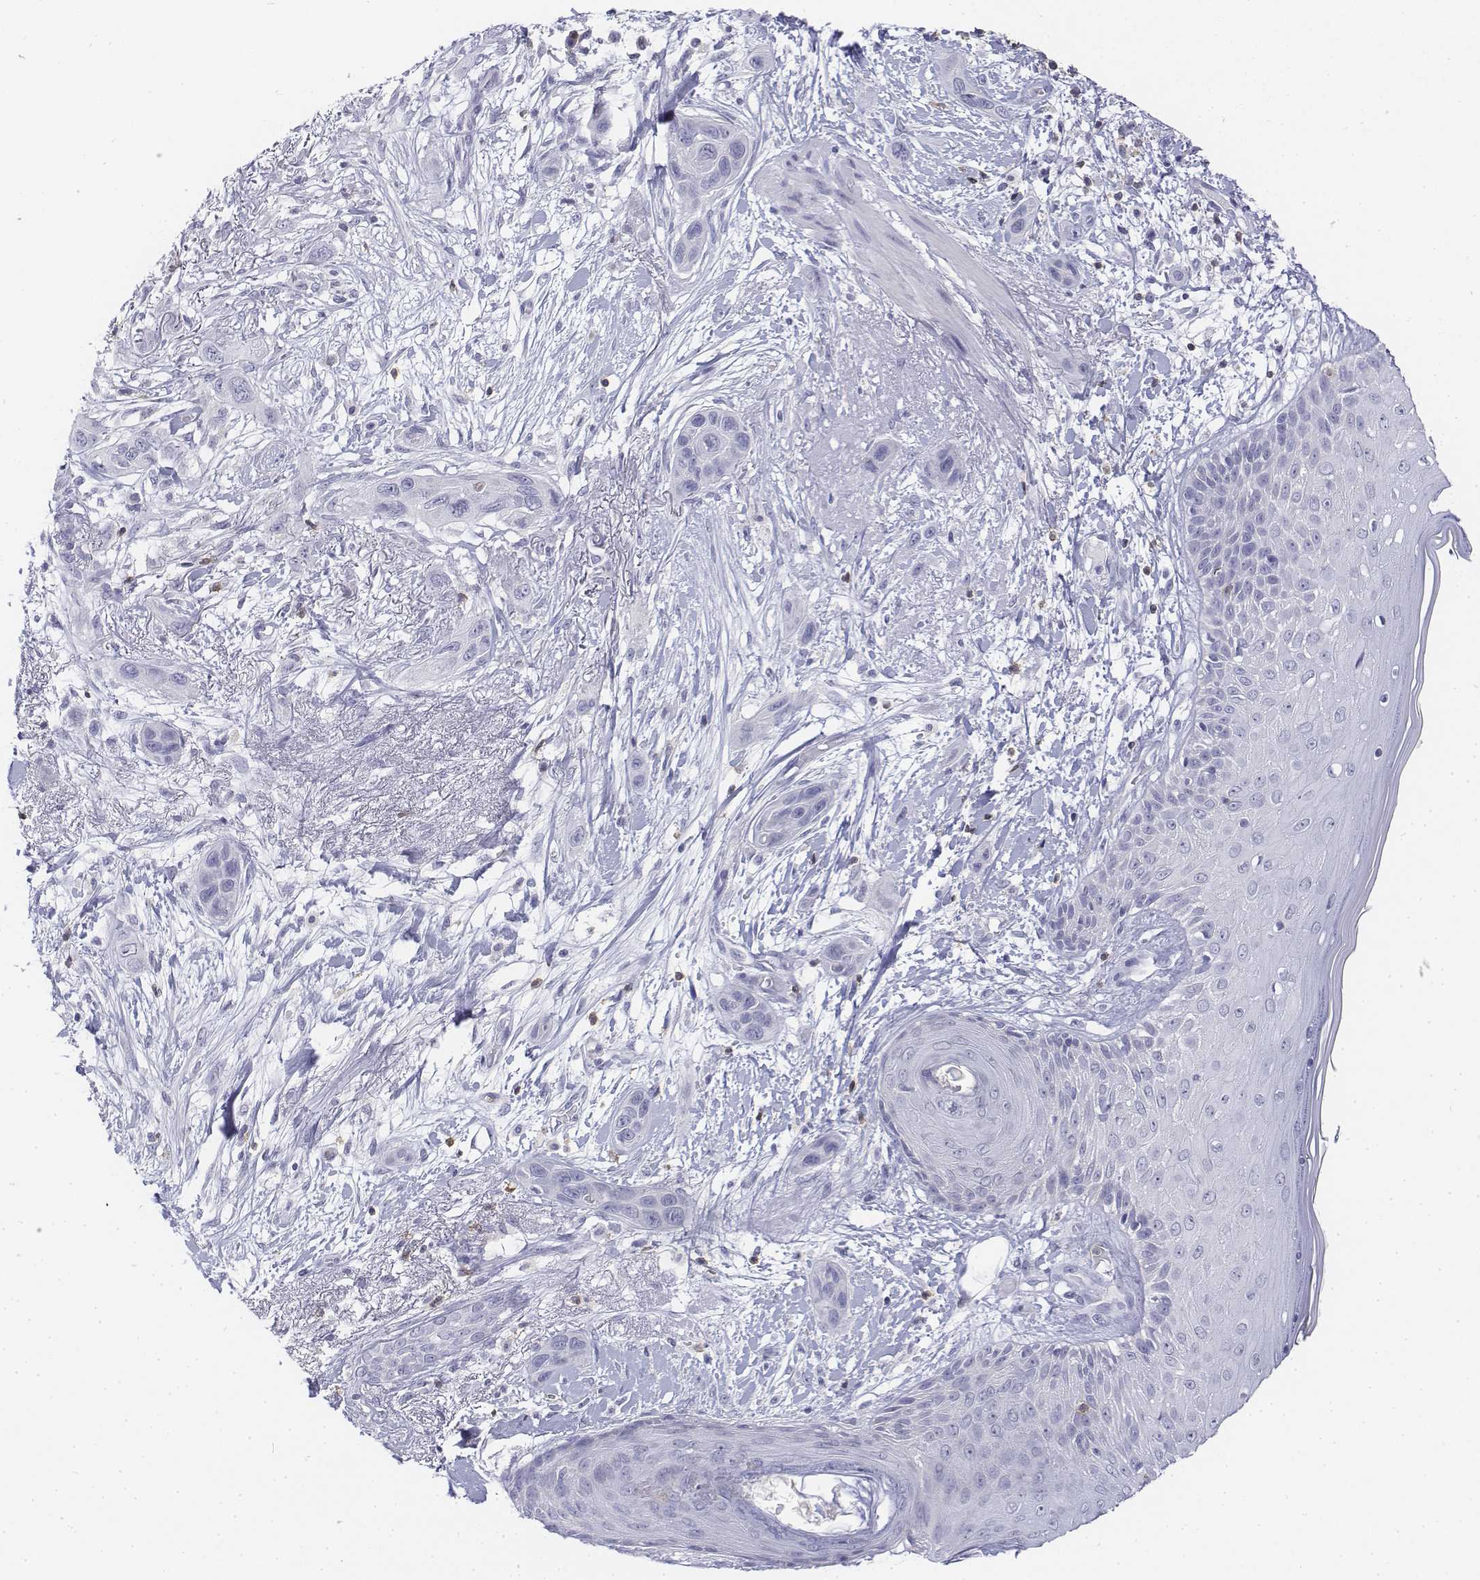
{"staining": {"intensity": "negative", "quantity": "none", "location": "none"}, "tissue": "skin cancer", "cell_type": "Tumor cells", "image_type": "cancer", "snomed": [{"axis": "morphology", "description": "Squamous cell carcinoma, NOS"}, {"axis": "topography", "description": "Skin"}], "caption": "Immunohistochemistry photomicrograph of neoplastic tissue: human squamous cell carcinoma (skin) stained with DAB shows no significant protein expression in tumor cells.", "gene": "CD3E", "patient": {"sex": "male", "age": 79}}